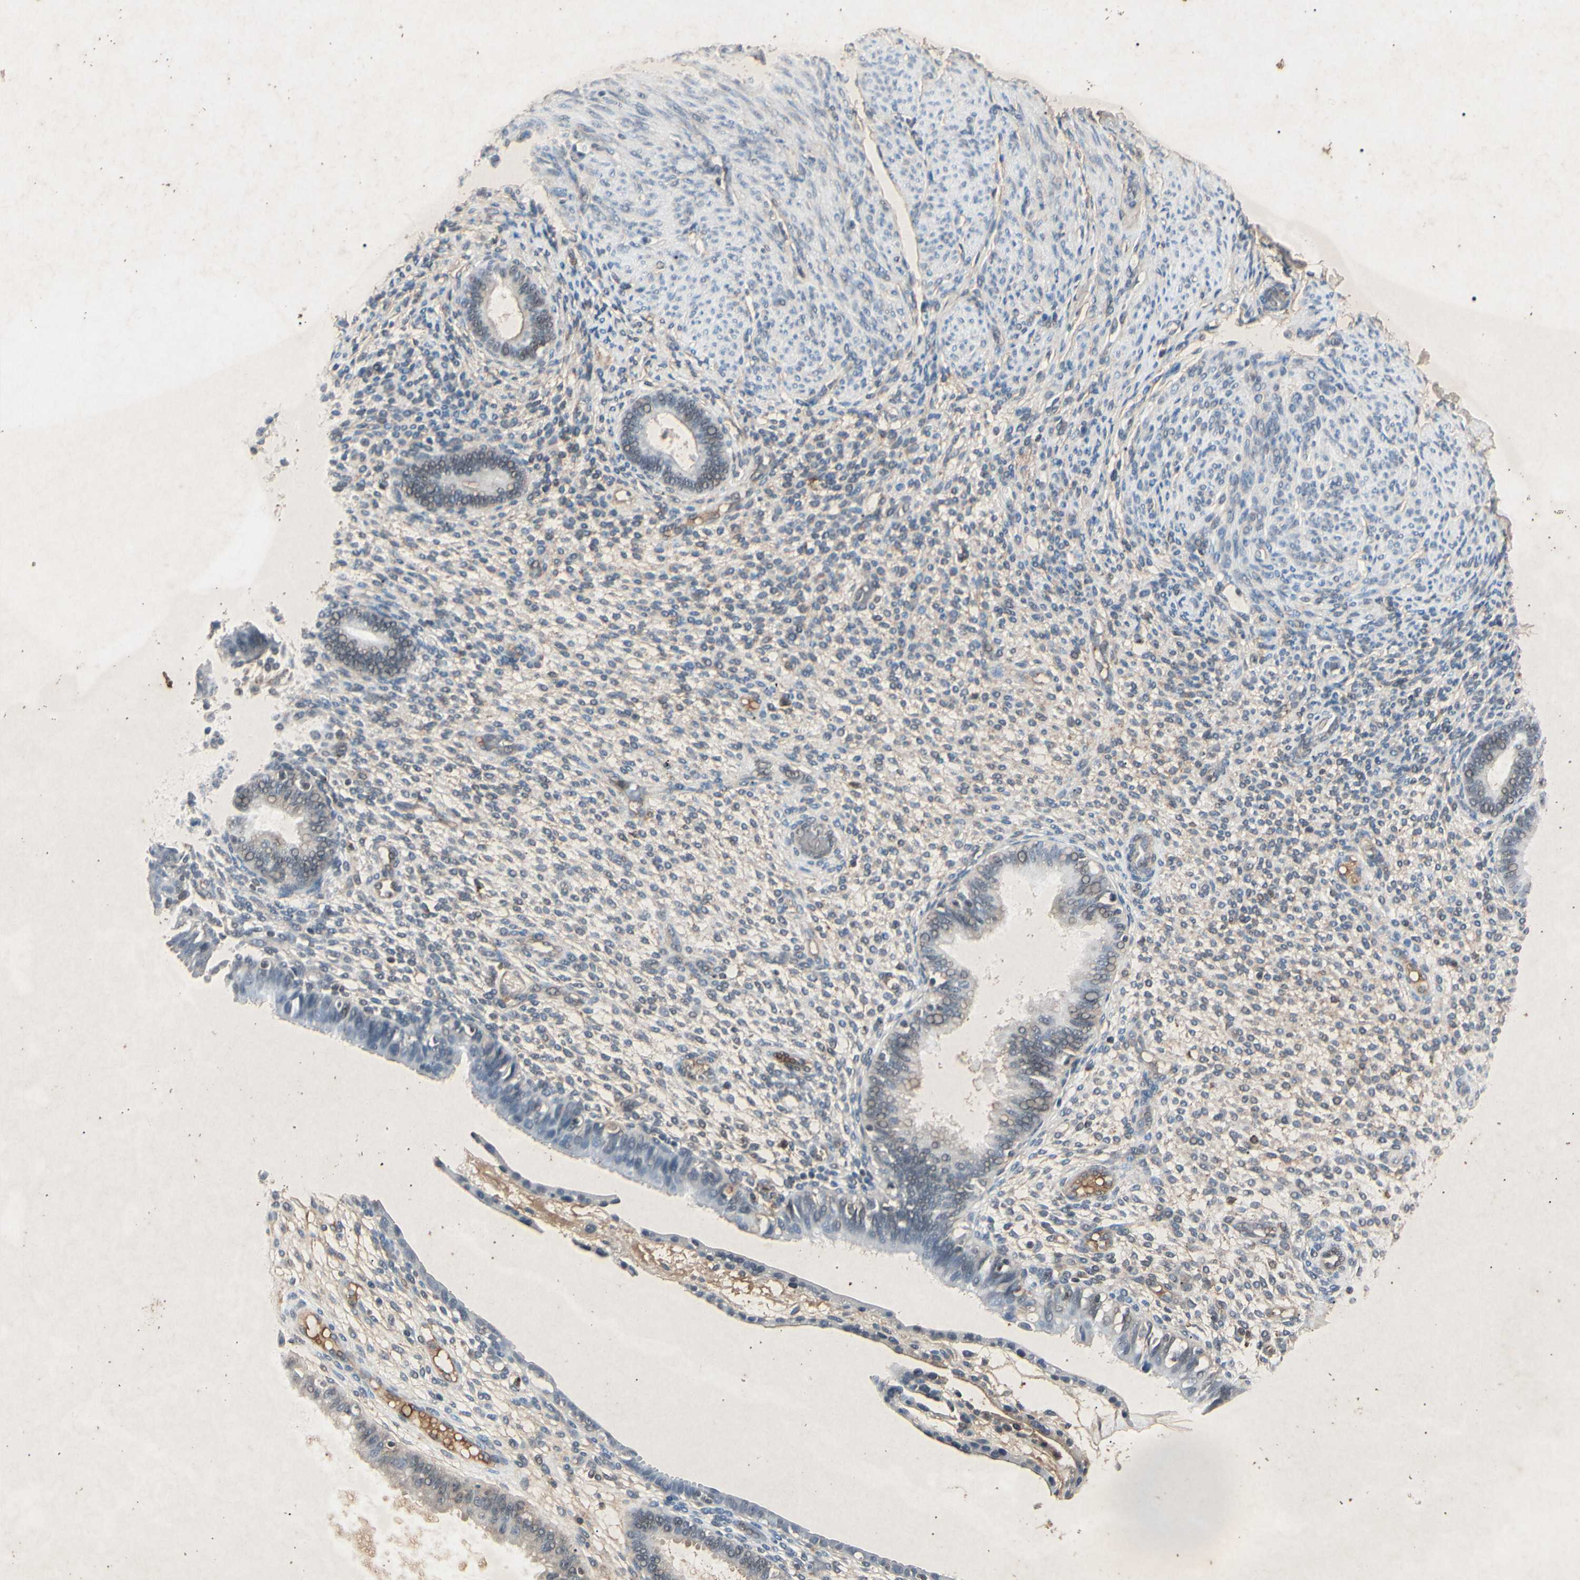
{"staining": {"intensity": "moderate", "quantity": "<25%", "location": "cytoplasmic/membranous"}, "tissue": "endometrium", "cell_type": "Cells in endometrial stroma", "image_type": "normal", "snomed": [{"axis": "morphology", "description": "Normal tissue, NOS"}, {"axis": "topography", "description": "Endometrium"}], "caption": "Immunohistochemical staining of unremarkable endometrium shows <25% levels of moderate cytoplasmic/membranous protein staining in about <25% of cells in endometrial stroma. Using DAB (brown) and hematoxylin (blue) stains, captured at high magnification using brightfield microscopy.", "gene": "AEBP1", "patient": {"sex": "female", "age": 61}}